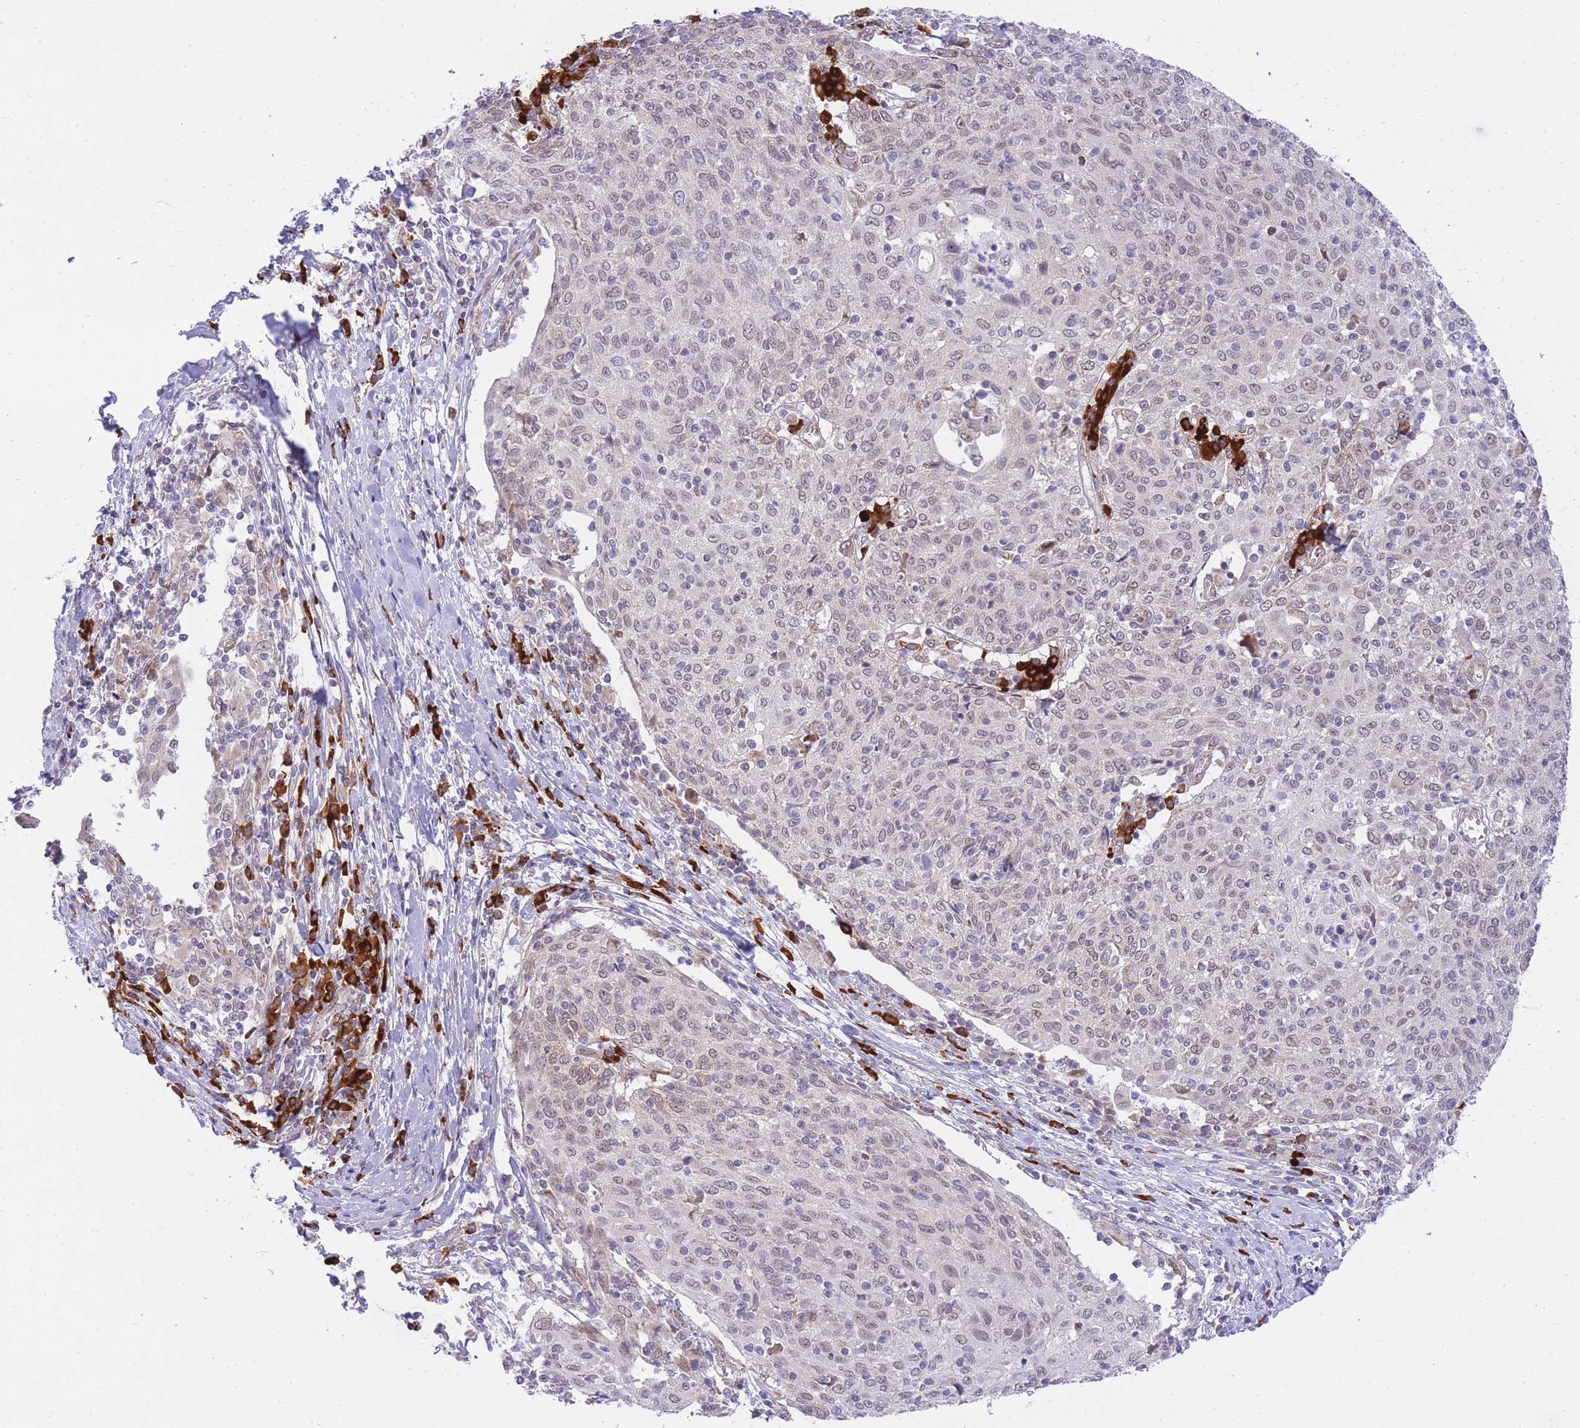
{"staining": {"intensity": "negative", "quantity": "none", "location": "none"}, "tissue": "cervical cancer", "cell_type": "Tumor cells", "image_type": "cancer", "snomed": [{"axis": "morphology", "description": "Squamous cell carcinoma, NOS"}, {"axis": "topography", "description": "Cervix"}], "caption": "Protein analysis of cervical cancer (squamous cell carcinoma) demonstrates no significant expression in tumor cells.", "gene": "EXOSC8", "patient": {"sex": "female", "age": 52}}